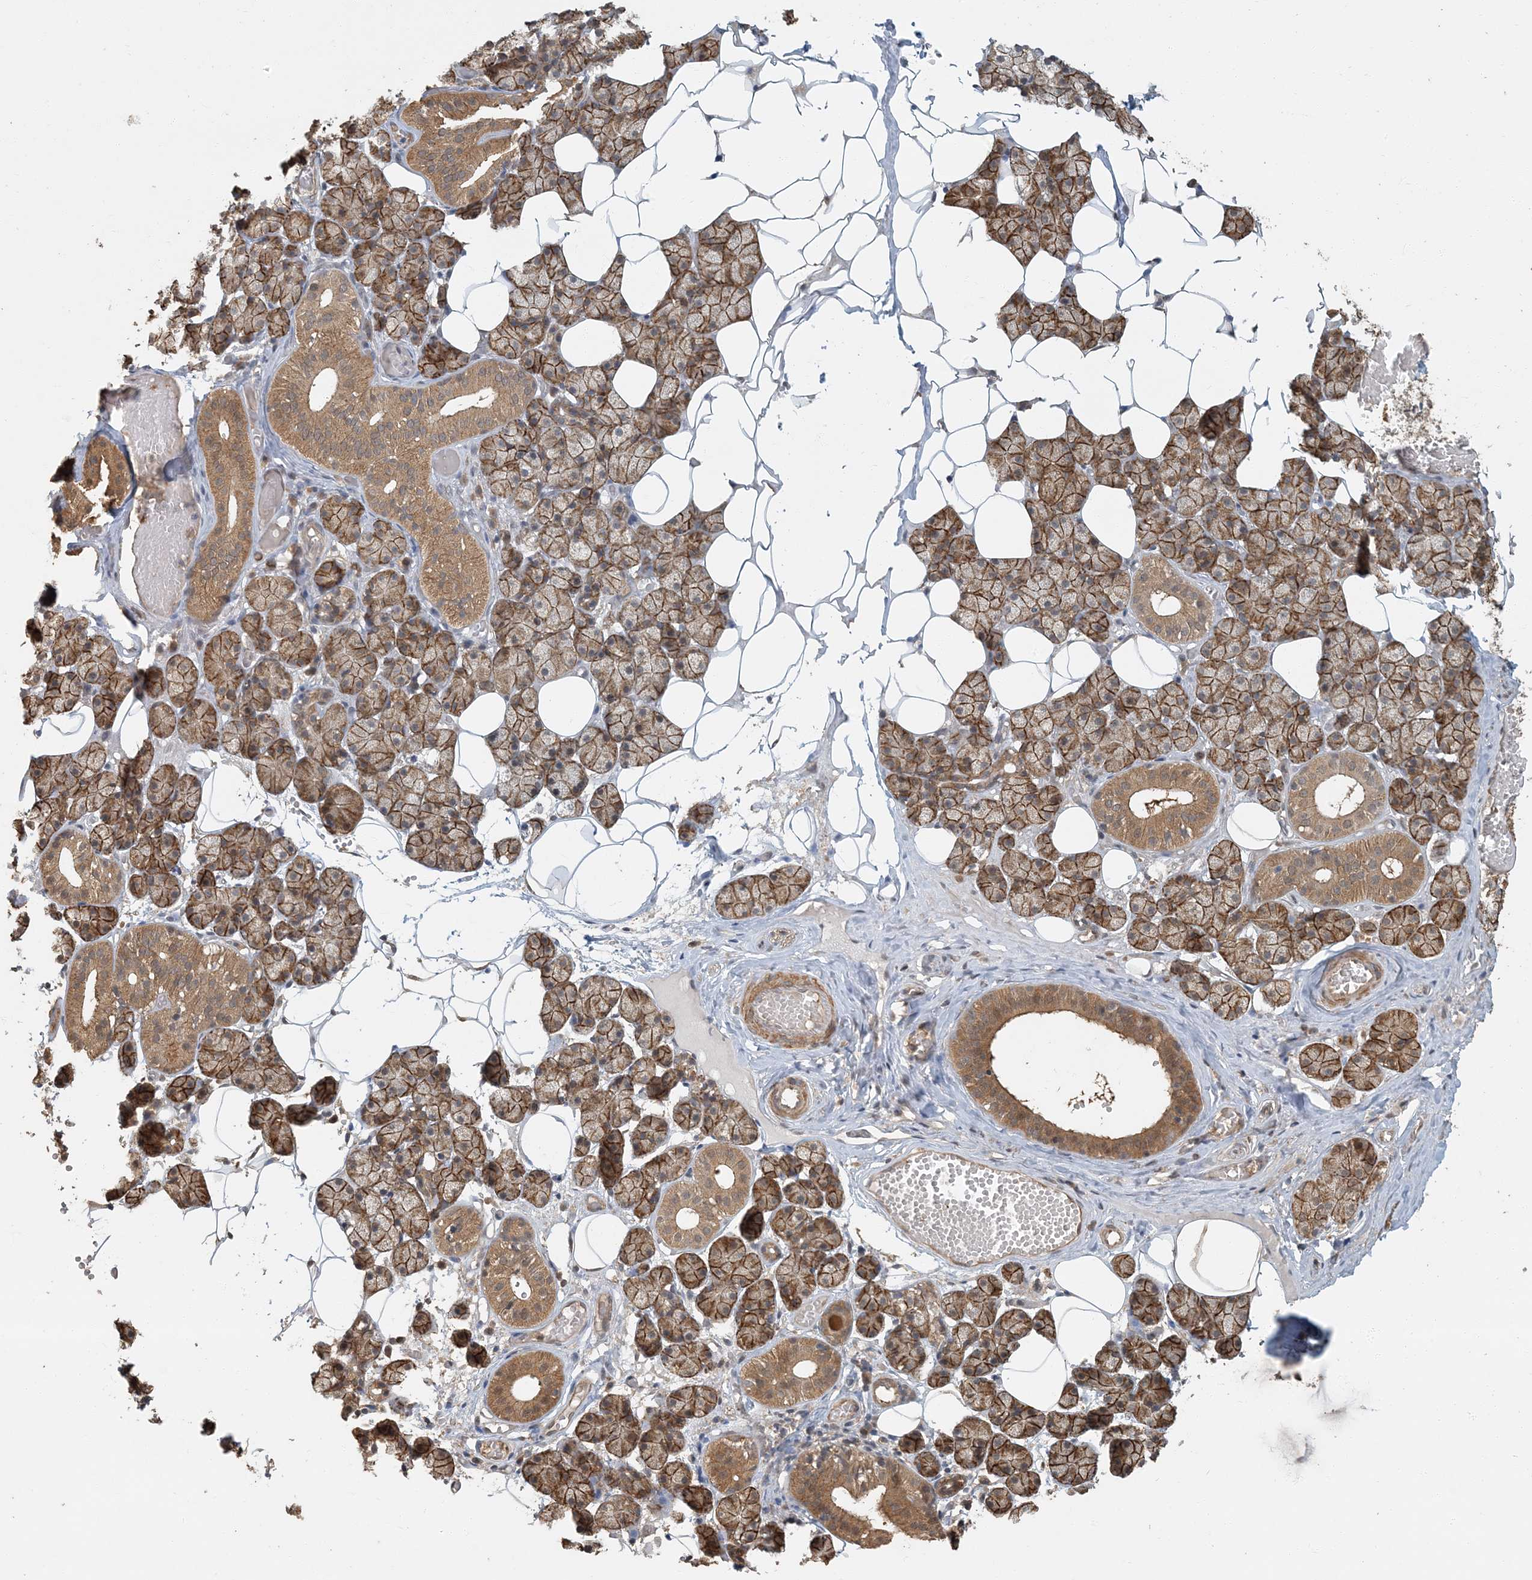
{"staining": {"intensity": "moderate", "quantity": ">75%", "location": "cytoplasmic/membranous"}, "tissue": "salivary gland", "cell_type": "Glandular cells", "image_type": "normal", "snomed": [{"axis": "morphology", "description": "Normal tissue, NOS"}, {"axis": "topography", "description": "Salivary gland"}], "caption": "Salivary gland stained with immunohistochemistry exhibits moderate cytoplasmic/membranous expression in approximately >75% of glandular cells.", "gene": "AK9", "patient": {"sex": "female", "age": 33}}